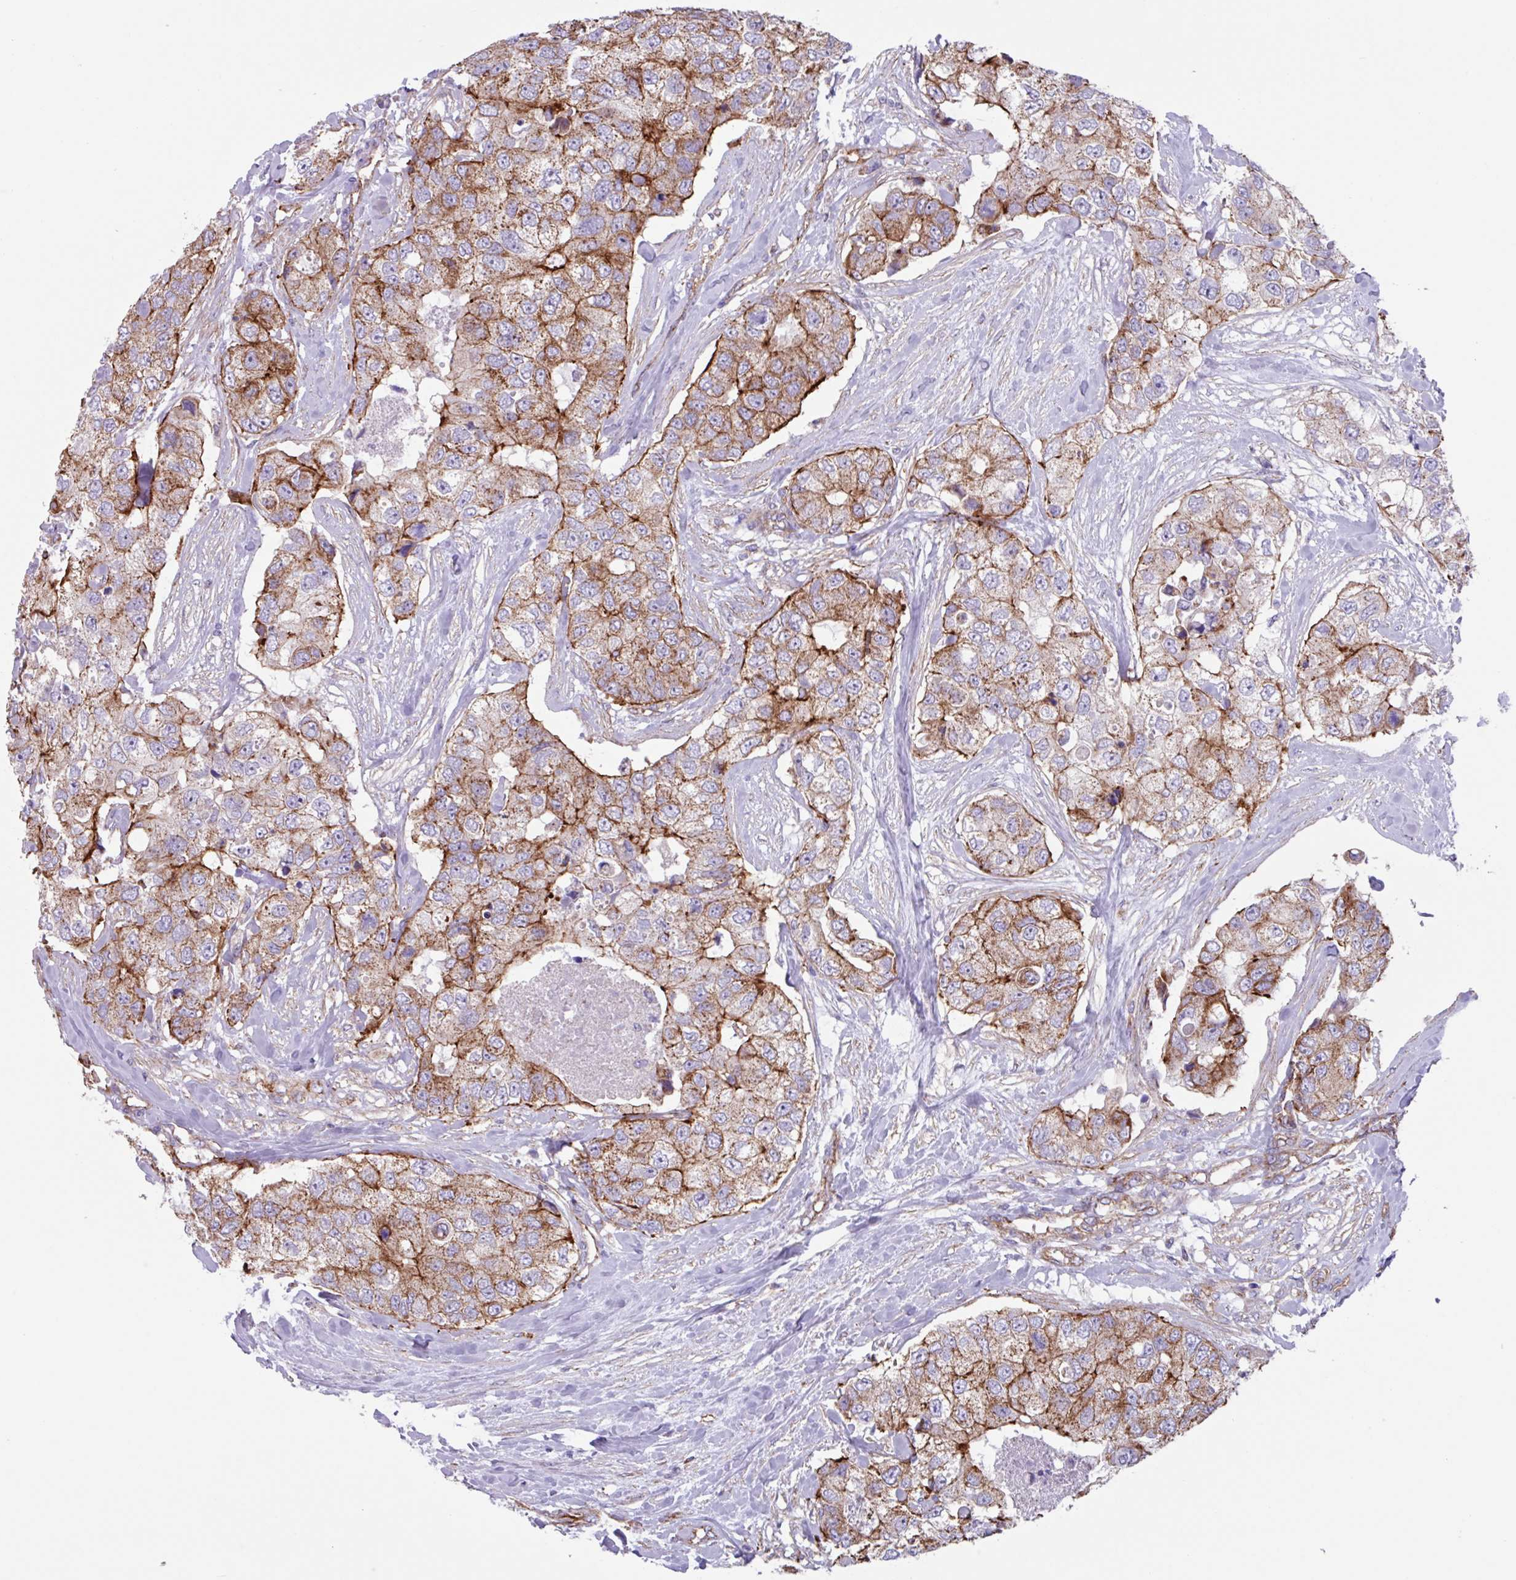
{"staining": {"intensity": "strong", "quantity": "25%-75%", "location": "cytoplasmic/membranous"}, "tissue": "breast cancer", "cell_type": "Tumor cells", "image_type": "cancer", "snomed": [{"axis": "morphology", "description": "Duct carcinoma"}, {"axis": "topography", "description": "Breast"}], "caption": "Brown immunohistochemical staining in invasive ductal carcinoma (breast) shows strong cytoplasmic/membranous staining in approximately 25%-75% of tumor cells.", "gene": "OTULIN", "patient": {"sex": "female", "age": 62}}